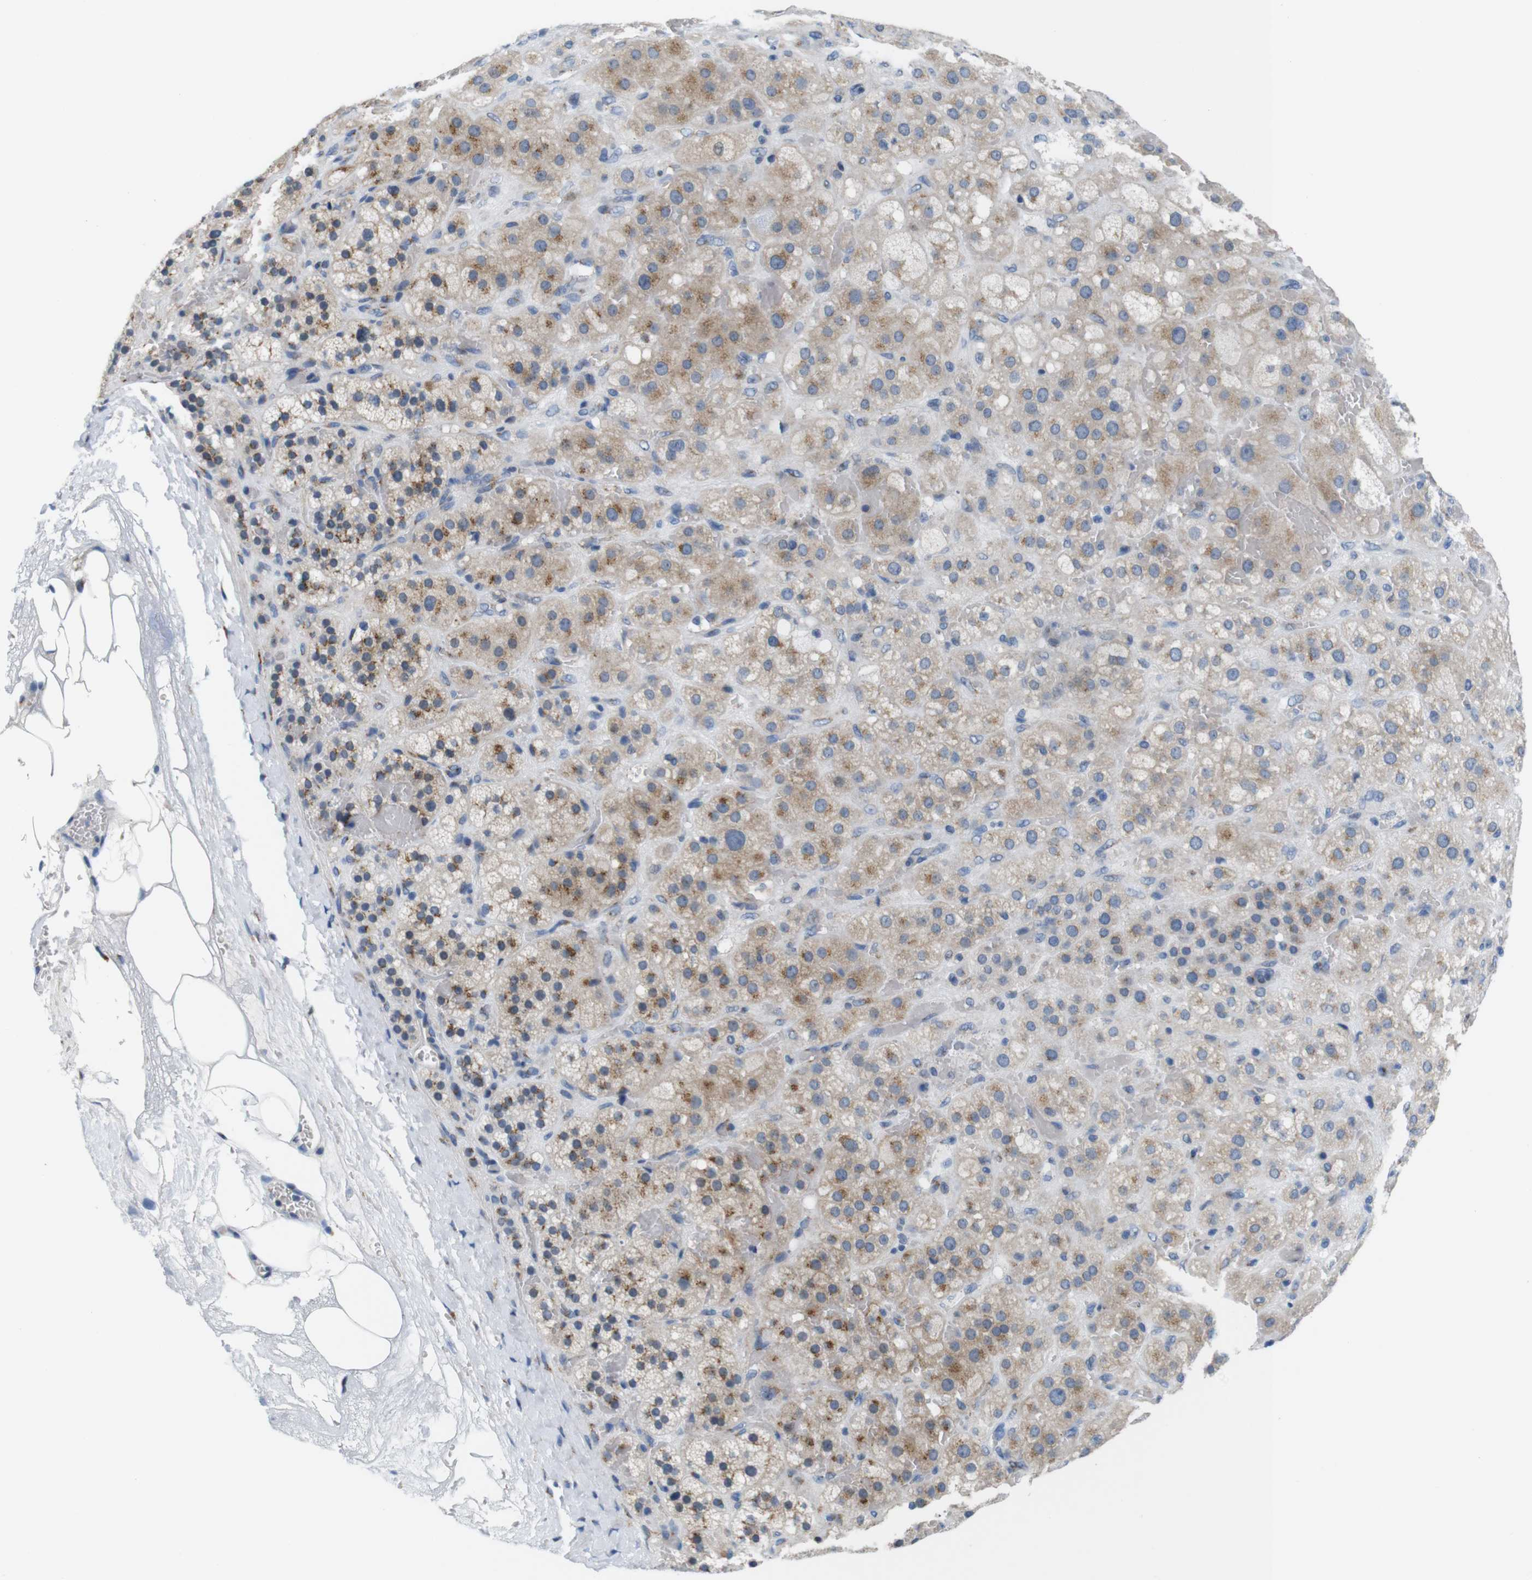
{"staining": {"intensity": "moderate", "quantity": "25%-75%", "location": "cytoplasmic/membranous"}, "tissue": "adrenal gland", "cell_type": "Glandular cells", "image_type": "normal", "snomed": [{"axis": "morphology", "description": "Normal tissue, NOS"}, {"axis": "topography", "description": "Adrenal gland"}], "caption": "Glandular cells exhibit moderate cytoplasmic/membranous expression in about 25%-75% of cells in unremarkable adrenal gland. (brown staining indicates protein expression, while blue staining denotes nuclei).", "gene": "GOLGA2", "patient": {"sex": "female", "age": 47}}